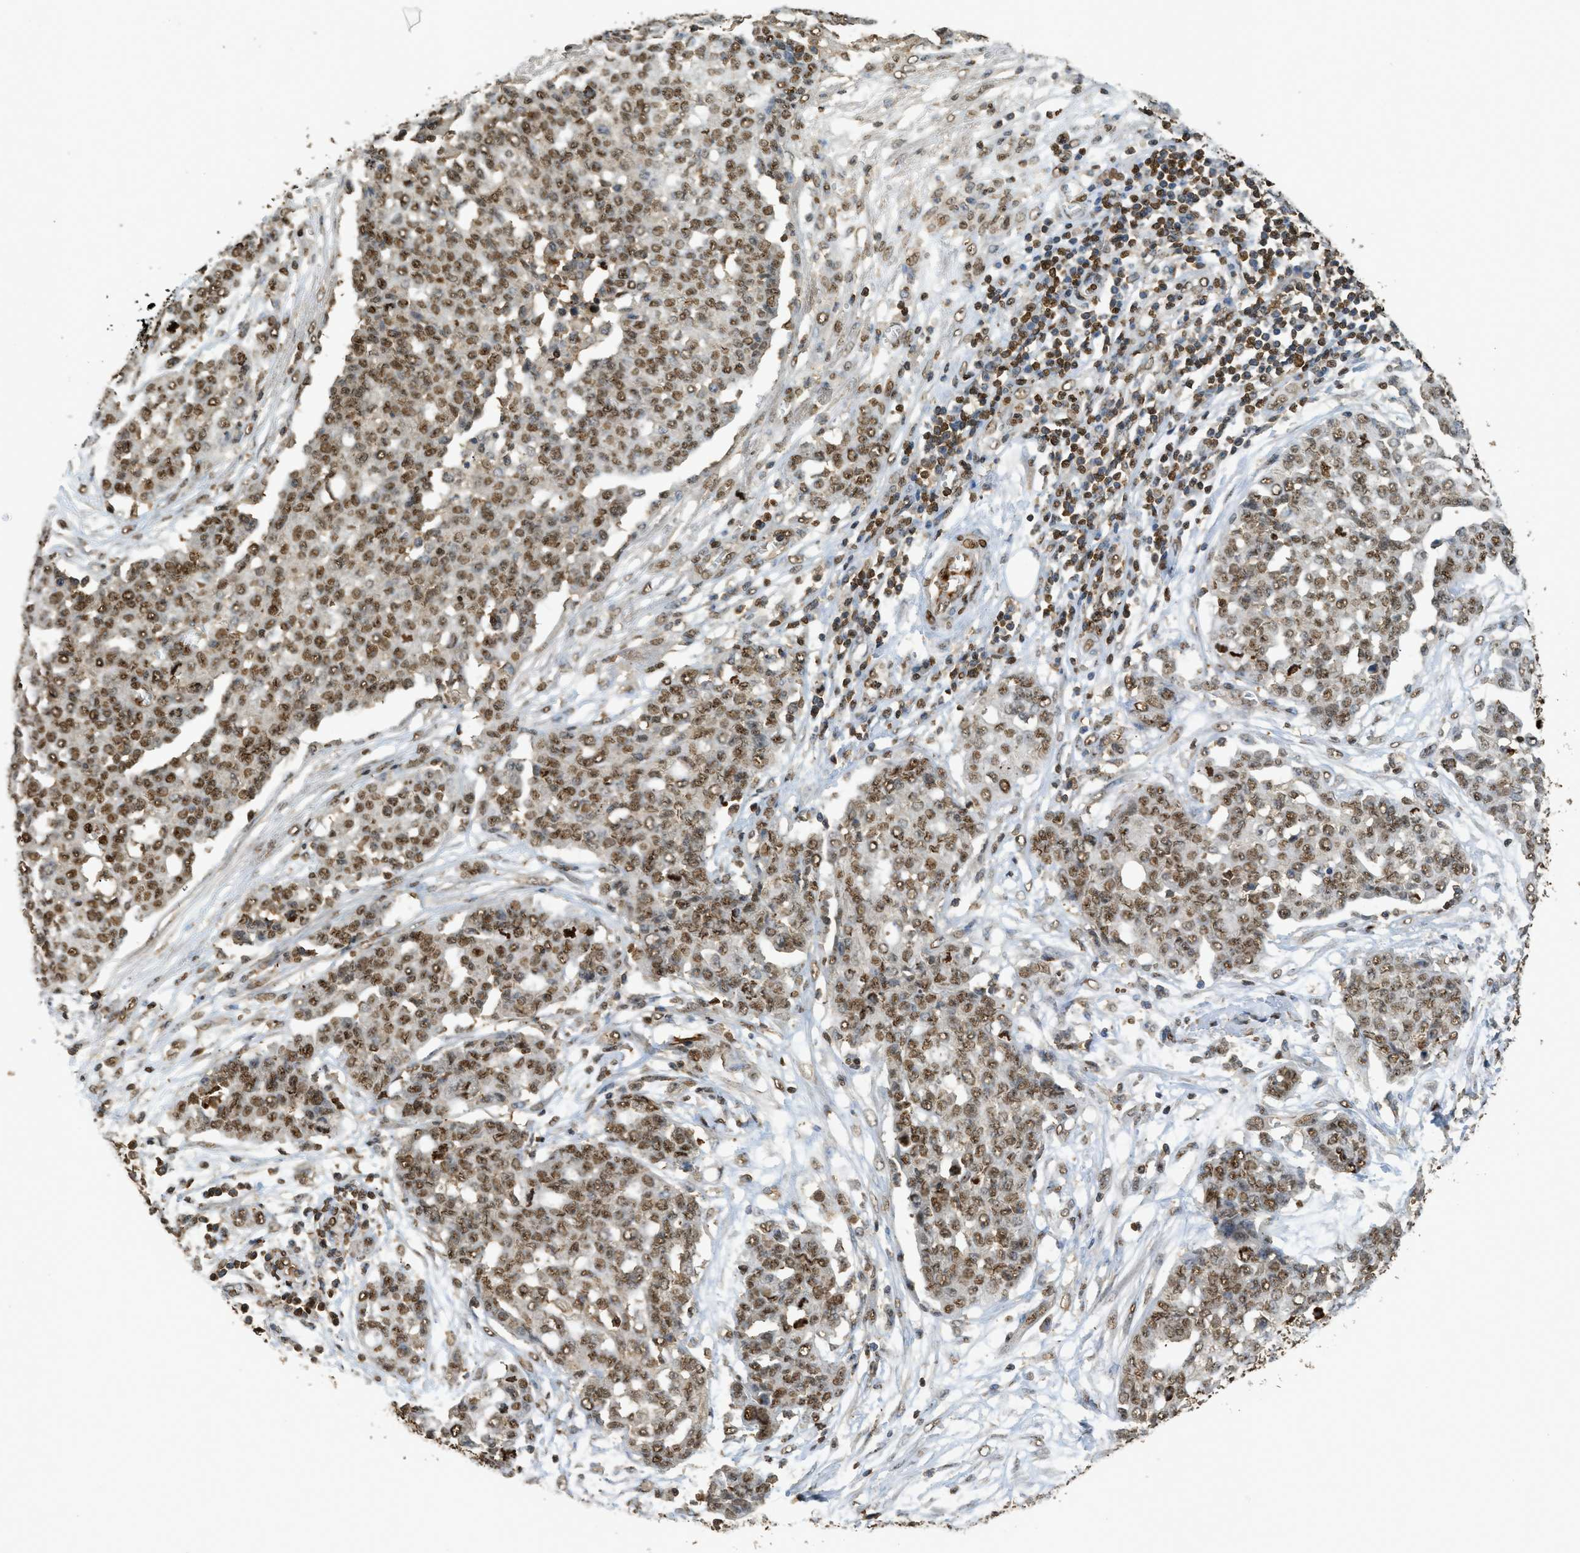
{"staining": {"intensity": "moderate", "quantity": ">75%", "location": "nuclear"}, "tissue": "ovarian cancer", "cell_type": "Tumor cells", "image_type": "cancer", "snomed": [{"axis": "morphology", "description": "Cystadenocarcinoma, serous, NOS"}, {"axis": "topography", "description": "Soft tissue"}, {"axis": "topography", "description": "Ovary"}], "caption": "The histopathology image exhibits staining of ovarian cancer (serous cystadenocarcinoma), revealing moderate nuclear protein expression (brown color) within tumor cells. The staining is performed using DAB (3,3'-diaminobenzidine) brown chromogen to label protein expression. The nuclei are counter-stained blue using hematoxylin.", "gene": "NR5A2", "patient": {"sex": "female", "age": 57}}